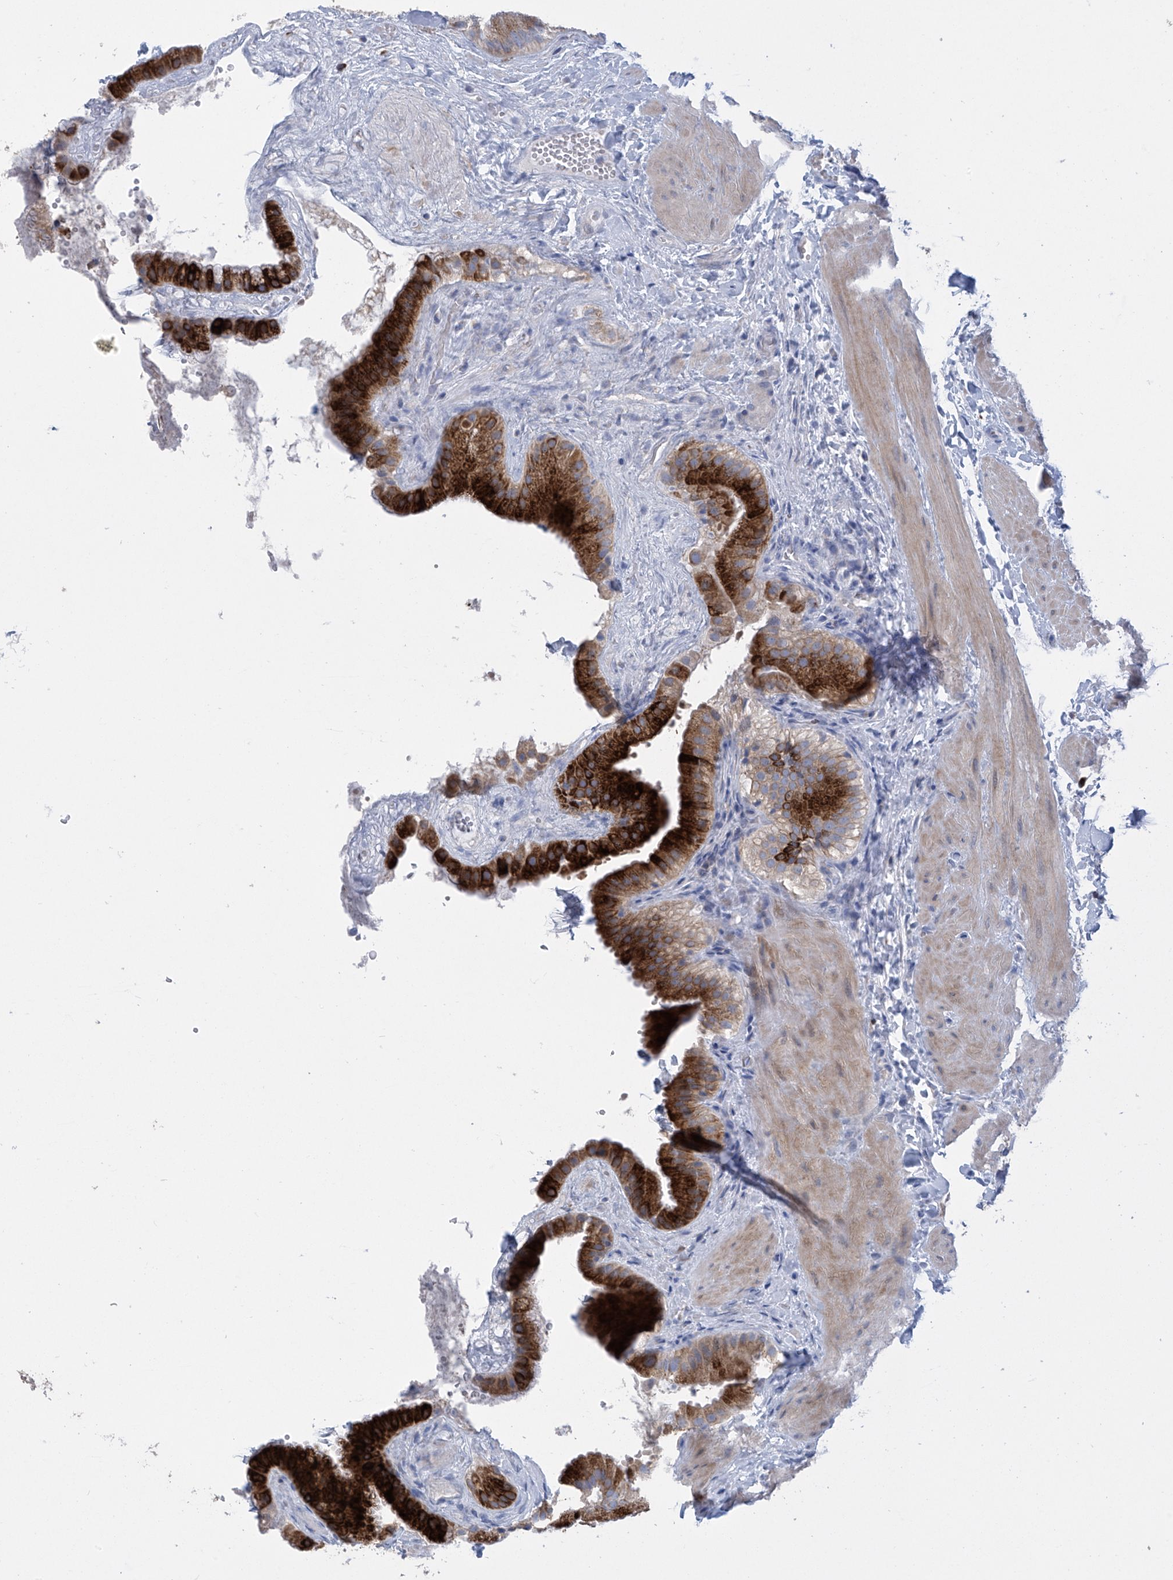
{"staining": {"intensity": "strong", "quantity": "25%-75%", "location": "cytoplasmic/membranous"}, "tissue": "gallbladder", "cell_type": "Glandular cells", "image_type": "normal", "snomed": [{"axis": "morphology", "description": "Normal tissue, NOS"}, {"axis": "topography", "description": "Gallbladder"}], "caption": "Glandular cells display high levels of strong cytoplasmic/membranous expression in approximately 25%-75% of cells in benign human gallbladder.", "gene": "SLCO4A1", "patient": {"sex": "male", "age": 55}}